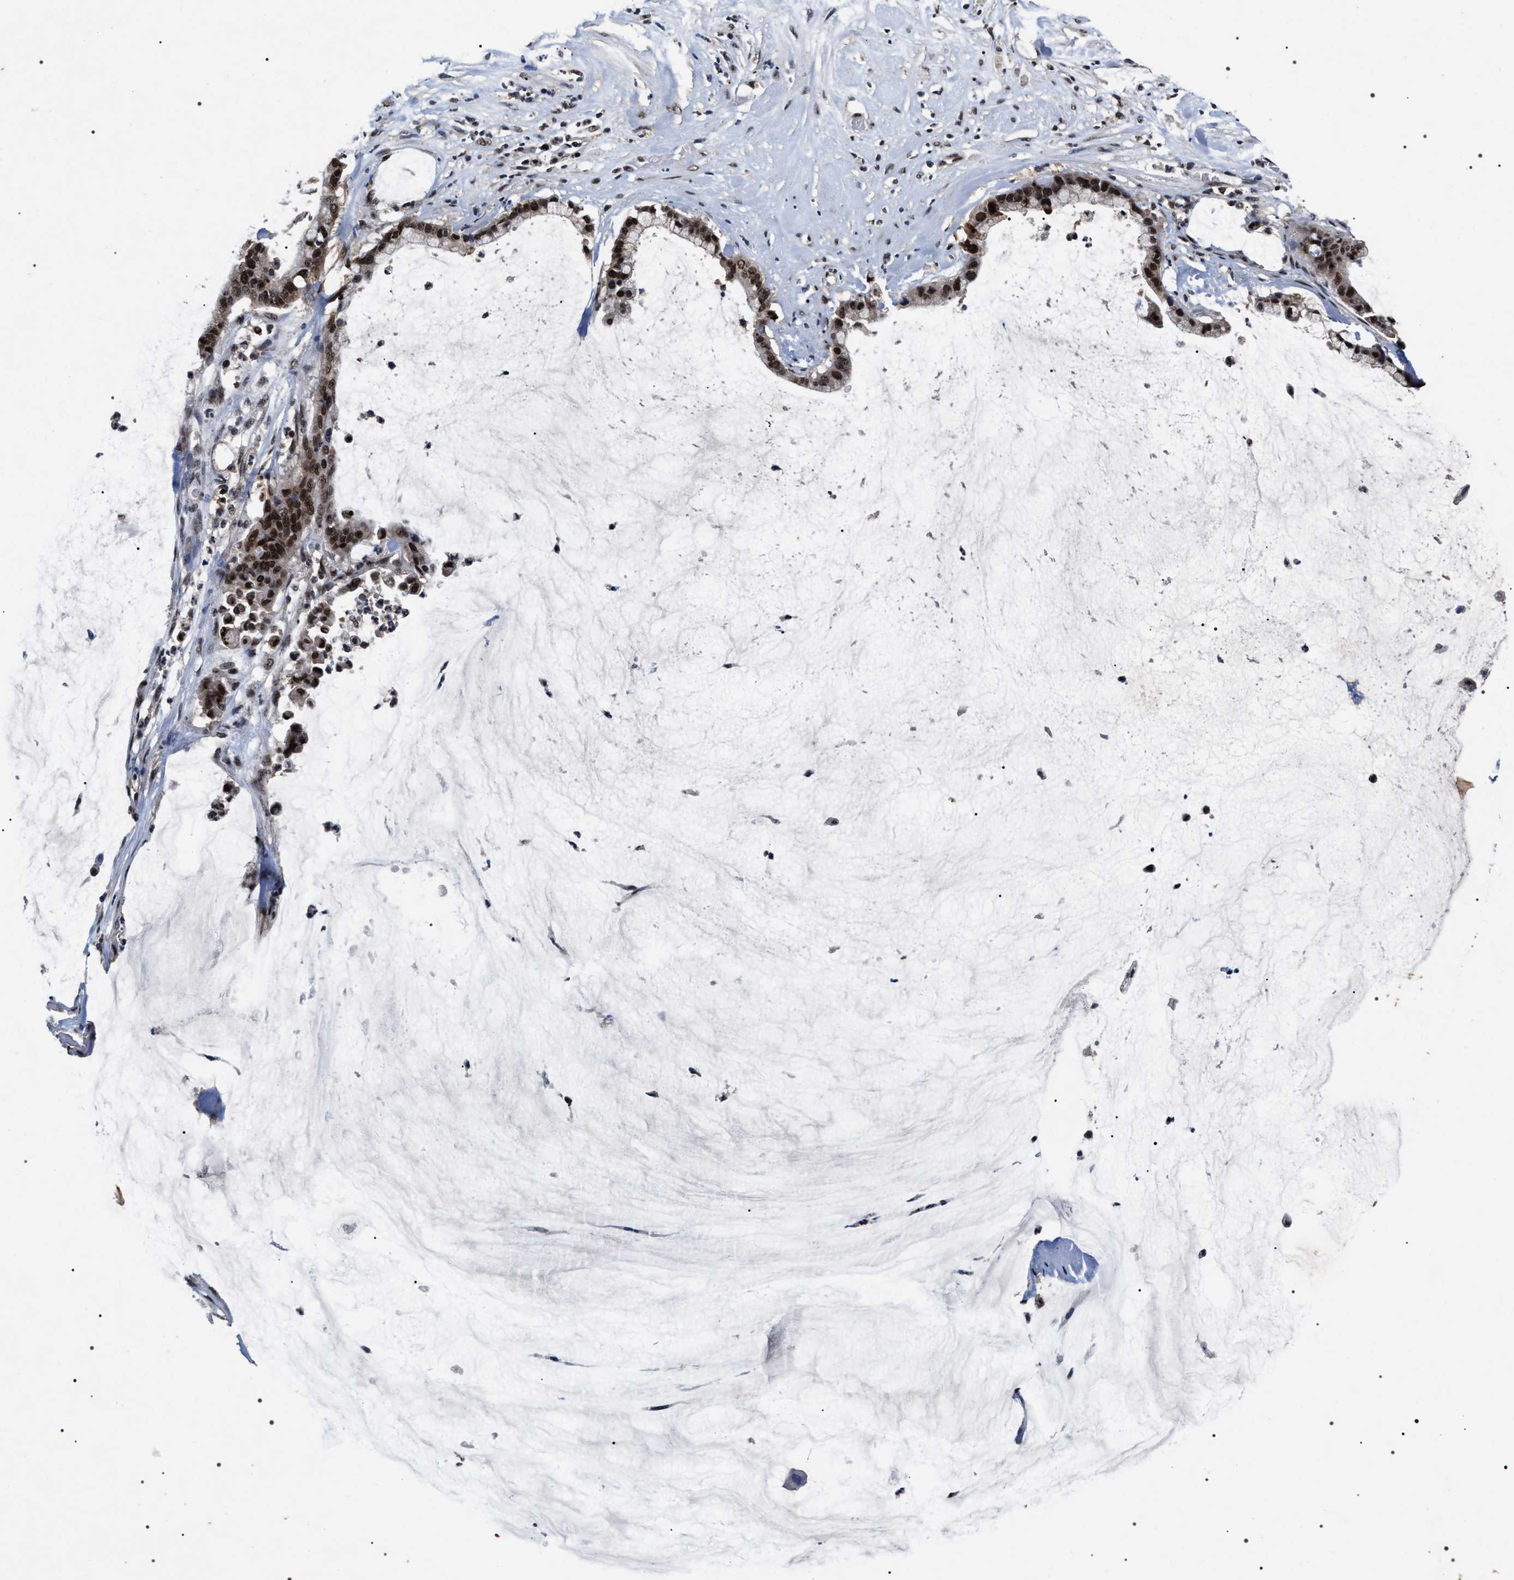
{"staining": {"intensity": "strong", "quantity": ">75%", "location": "nuclear"}, "tissue": "pancreatic cancer", "cell_type": "Tumor cells", "image_type": "cancer", "snomed": [{"axis": "morphology", "description": "Adenocarcinoma, NOS"}, {"axis": "topography", "description": "Pancreas"}], "caption": "A brown stain shows strong nuclear positivity of a protein in human pancreatic cancer (adenocarcinoma) tumor cells.", "gene": "RRP1B", "patient": {"sex": "male", "age": 41}}